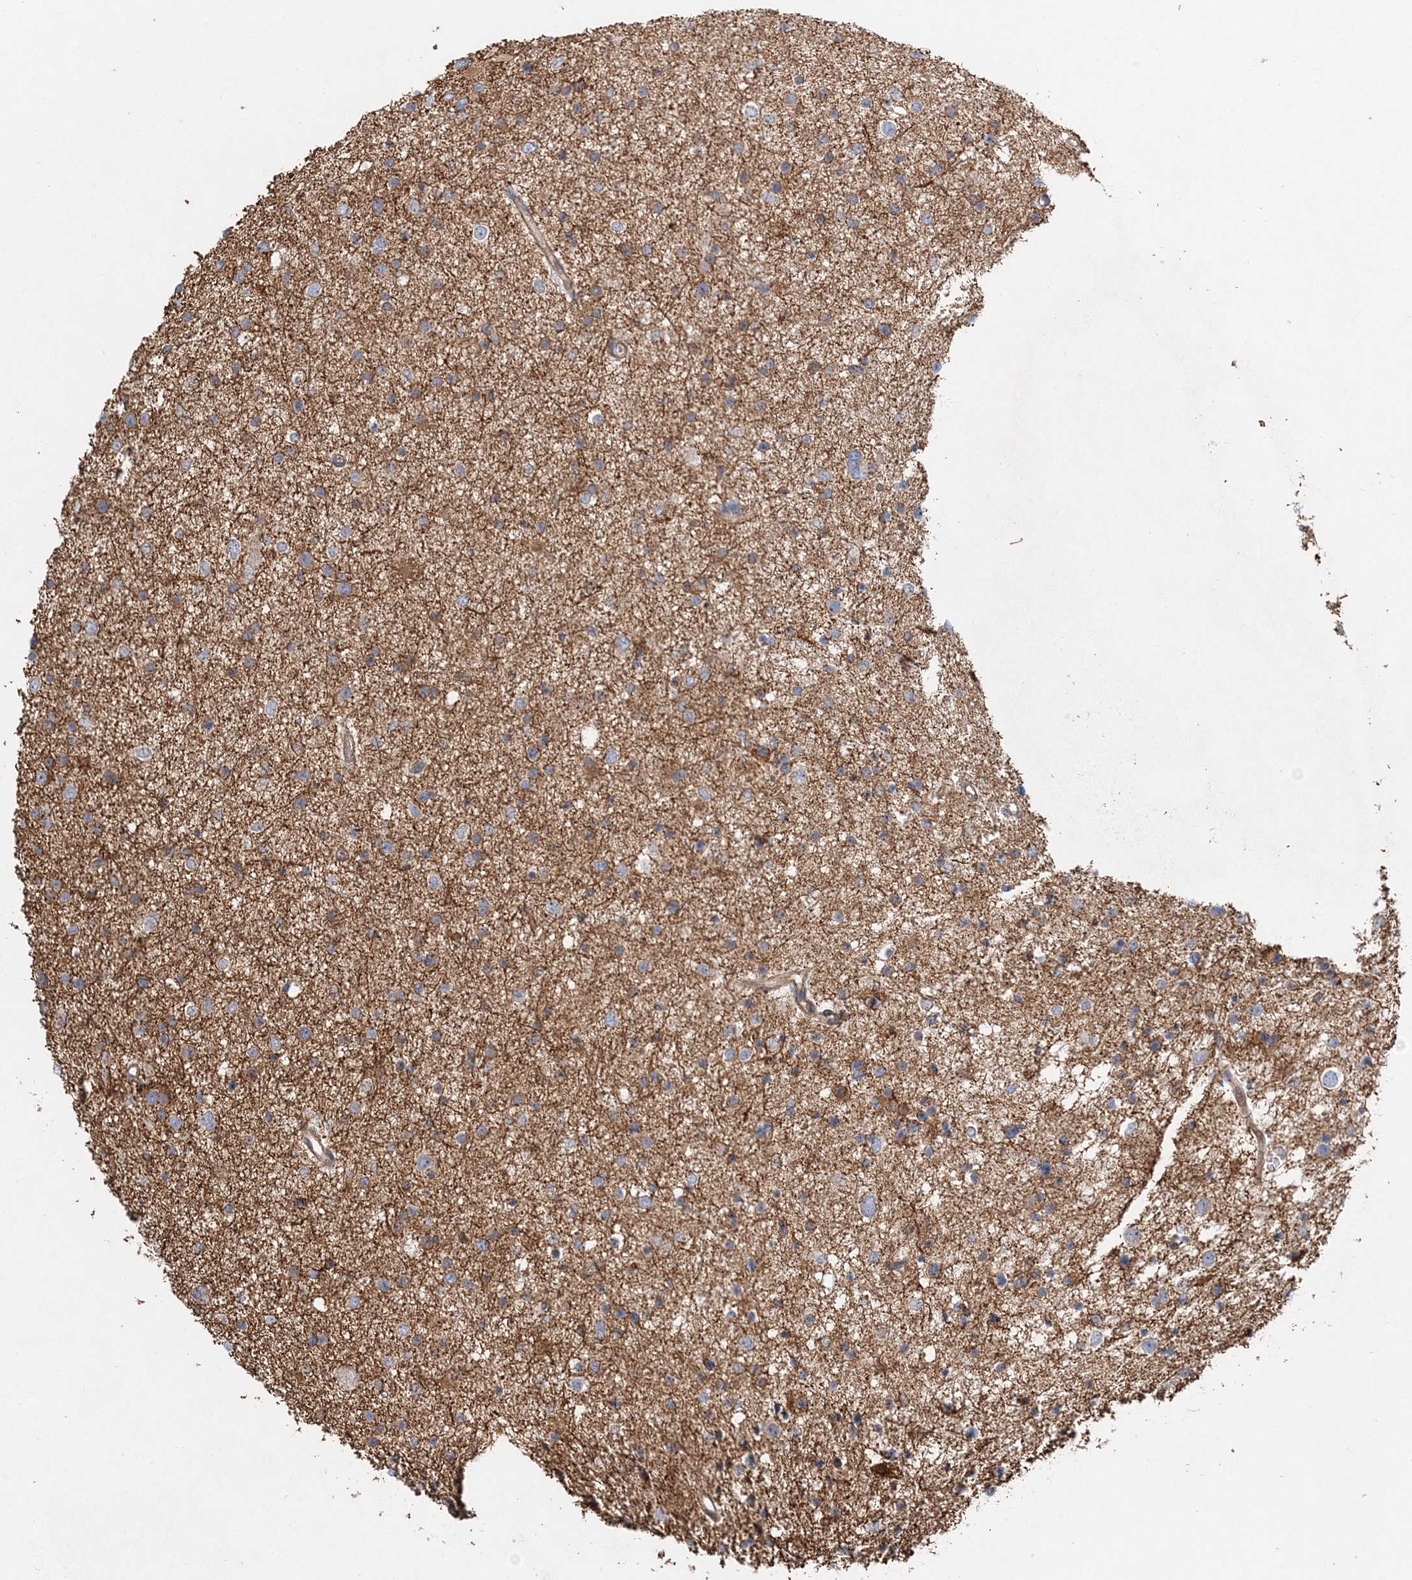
{"staining": {"intensity": "weak", "quantity": "<25%", "location": "cytoplasmic/membranous"}, "tissue": "glioma", "cell_type": "Tumor cells", "image_type": "cancer", "snomed": [{"axis": "morphology", "description": "Glioma, malignant, Low grade"}, {"axis": "topography", "description": "Brain"}], "caption": "Immunohistochemistry (IHC) image of neoplastic tissue: human glioma stained with DAB (3,3'-diaminobenzidine) demonstrates no significant protein expression in tumor cells.", "gene": "ZFYVE16", "patient": {"sex": "female", "age": 37}}